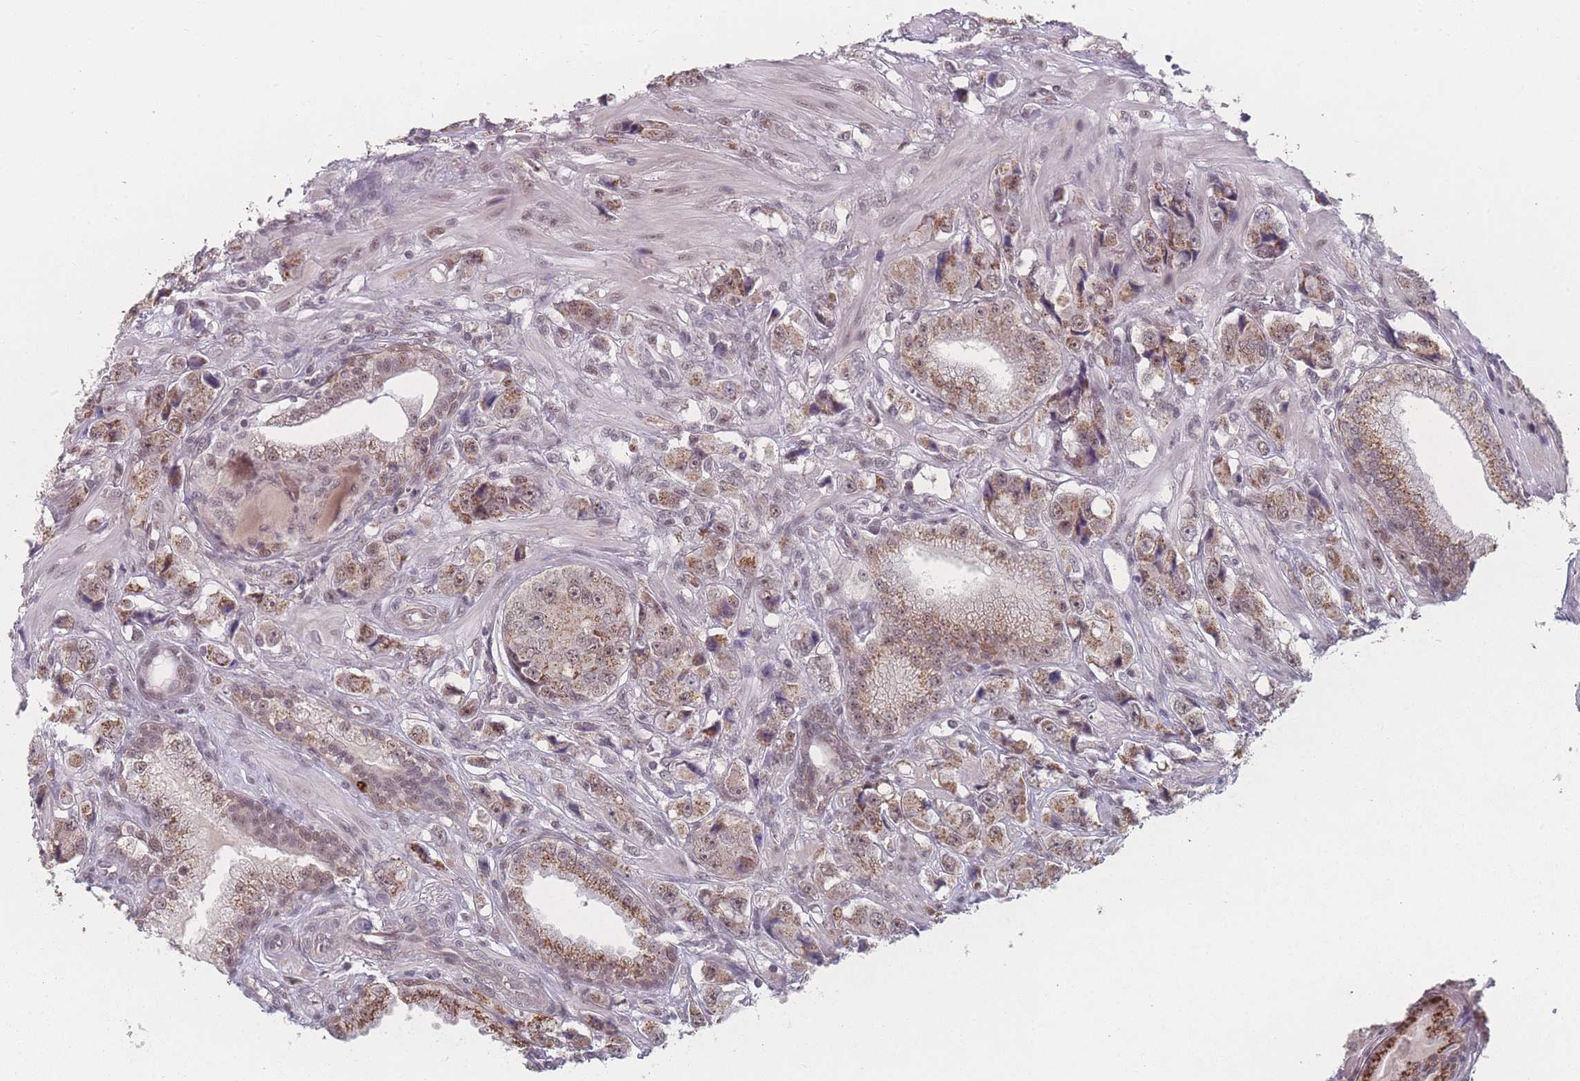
{"staining": {"intensity": "moderate", "quantity": ">75%", "location": "cytoplasmic/membranous,nuclear"}, "tissue": "prostate cancer", "cell_type": "Tumor cells", "image_type": "cancer", "snomed": [{"axis": "morphology", "description": "Adenocarcinoma, High grade"}, {"axis": "topography", "description": "Prostate"}], "caption": "Immunohistochemistry (IHC) (DAB) staining of prostate high-grade adenocarcinoma exhibits moderate cytoplasmic/membranous and nuclear protein staining in about >75% of tumor cells.", "gene": "ZC3H14", "patient": {"sex": "male", "age": 74}}